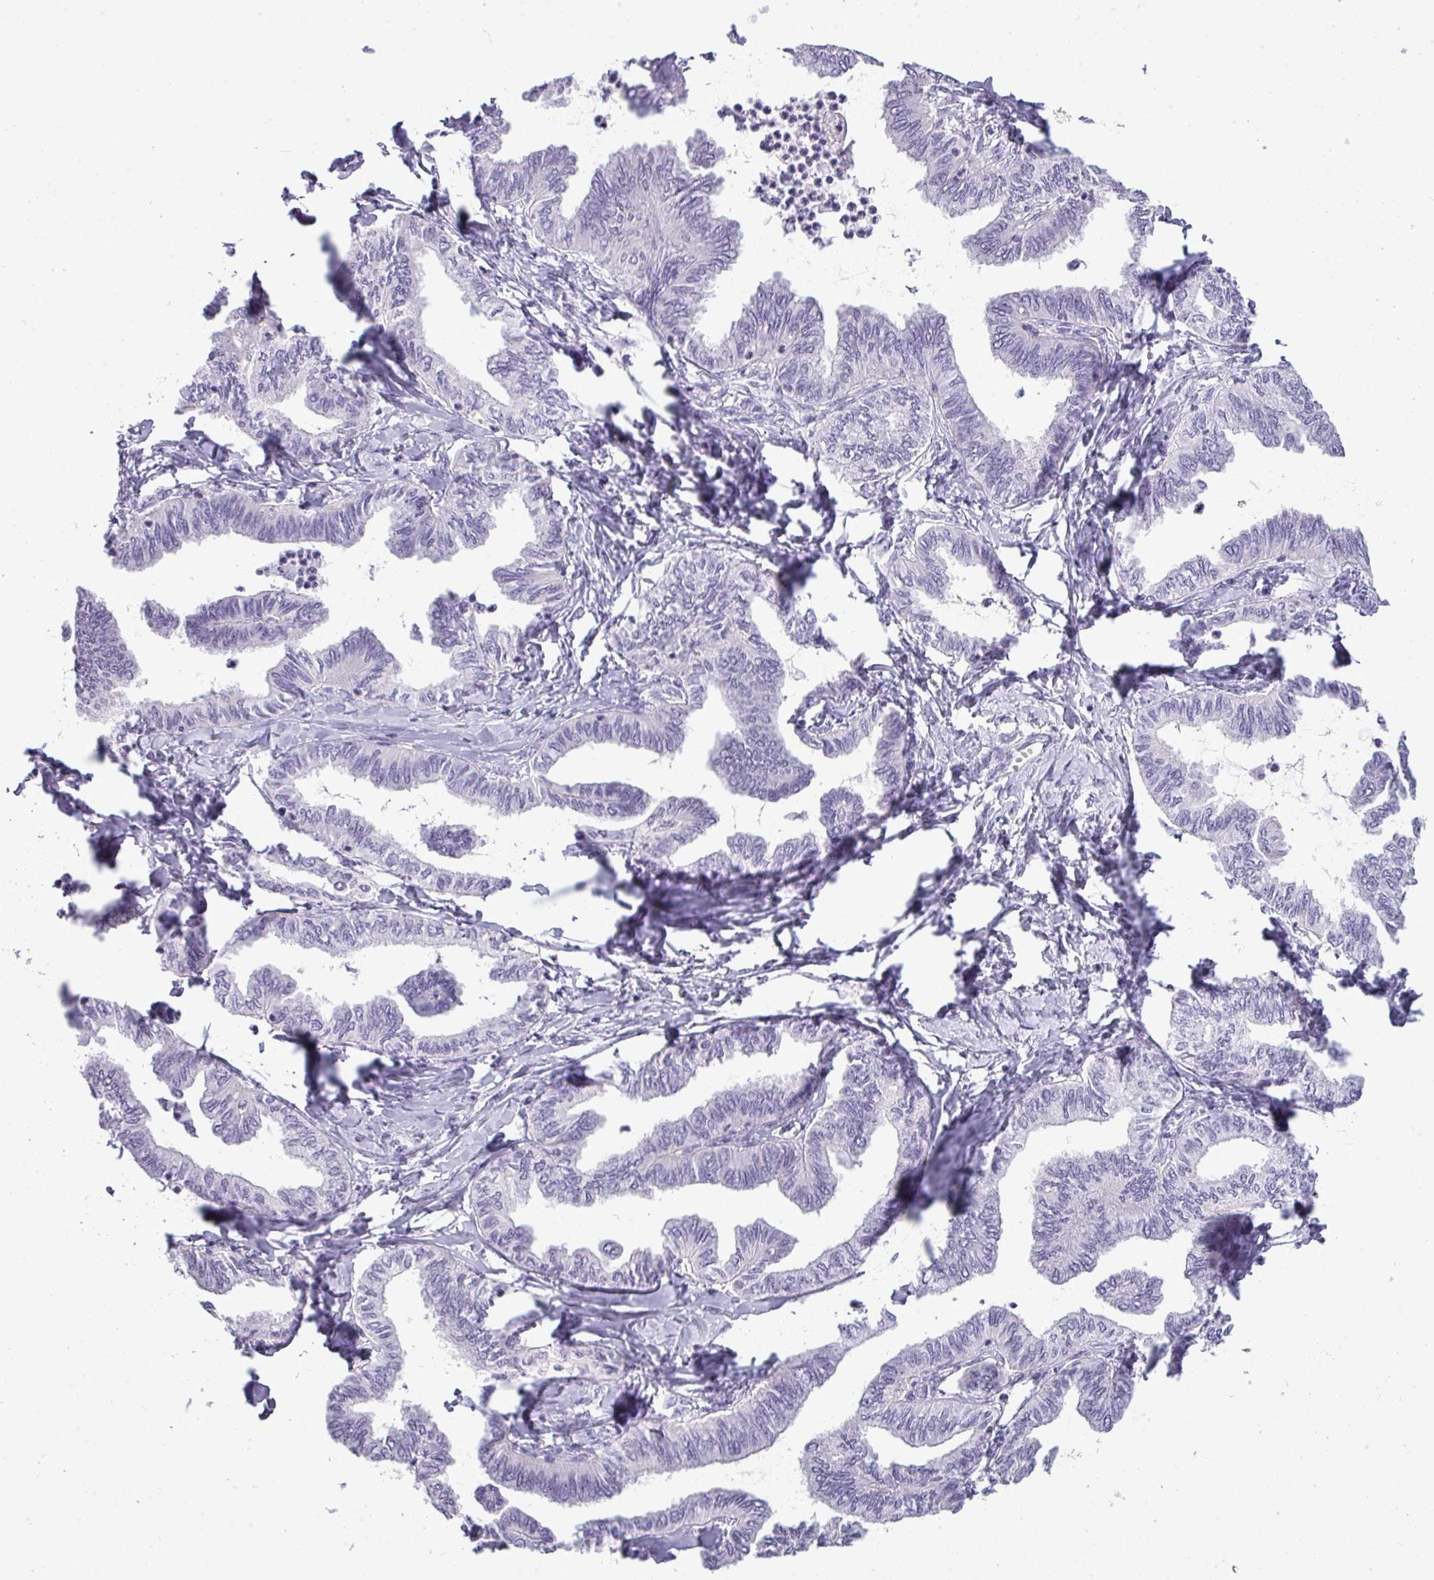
{"staining": {"intensity": "negative", "quantity": "none", "location": "none"}, "tissue": "ovarian cancer", "cell_type": "Tumor cells", "image_type": "cancer", "snomed": [{"axis": "morphology", "description": "Carcinoma, endometroid"}, {"axis": "topography", "description": "Ovary"}], "caption": "DAB immunohistochemical staining of human ovarian cancer (endometroid carcinoma) demonstrates no significant positivity in tumor cells.", "gene": "TMEM91", "patient": {"sex": "female", "age": 70}}